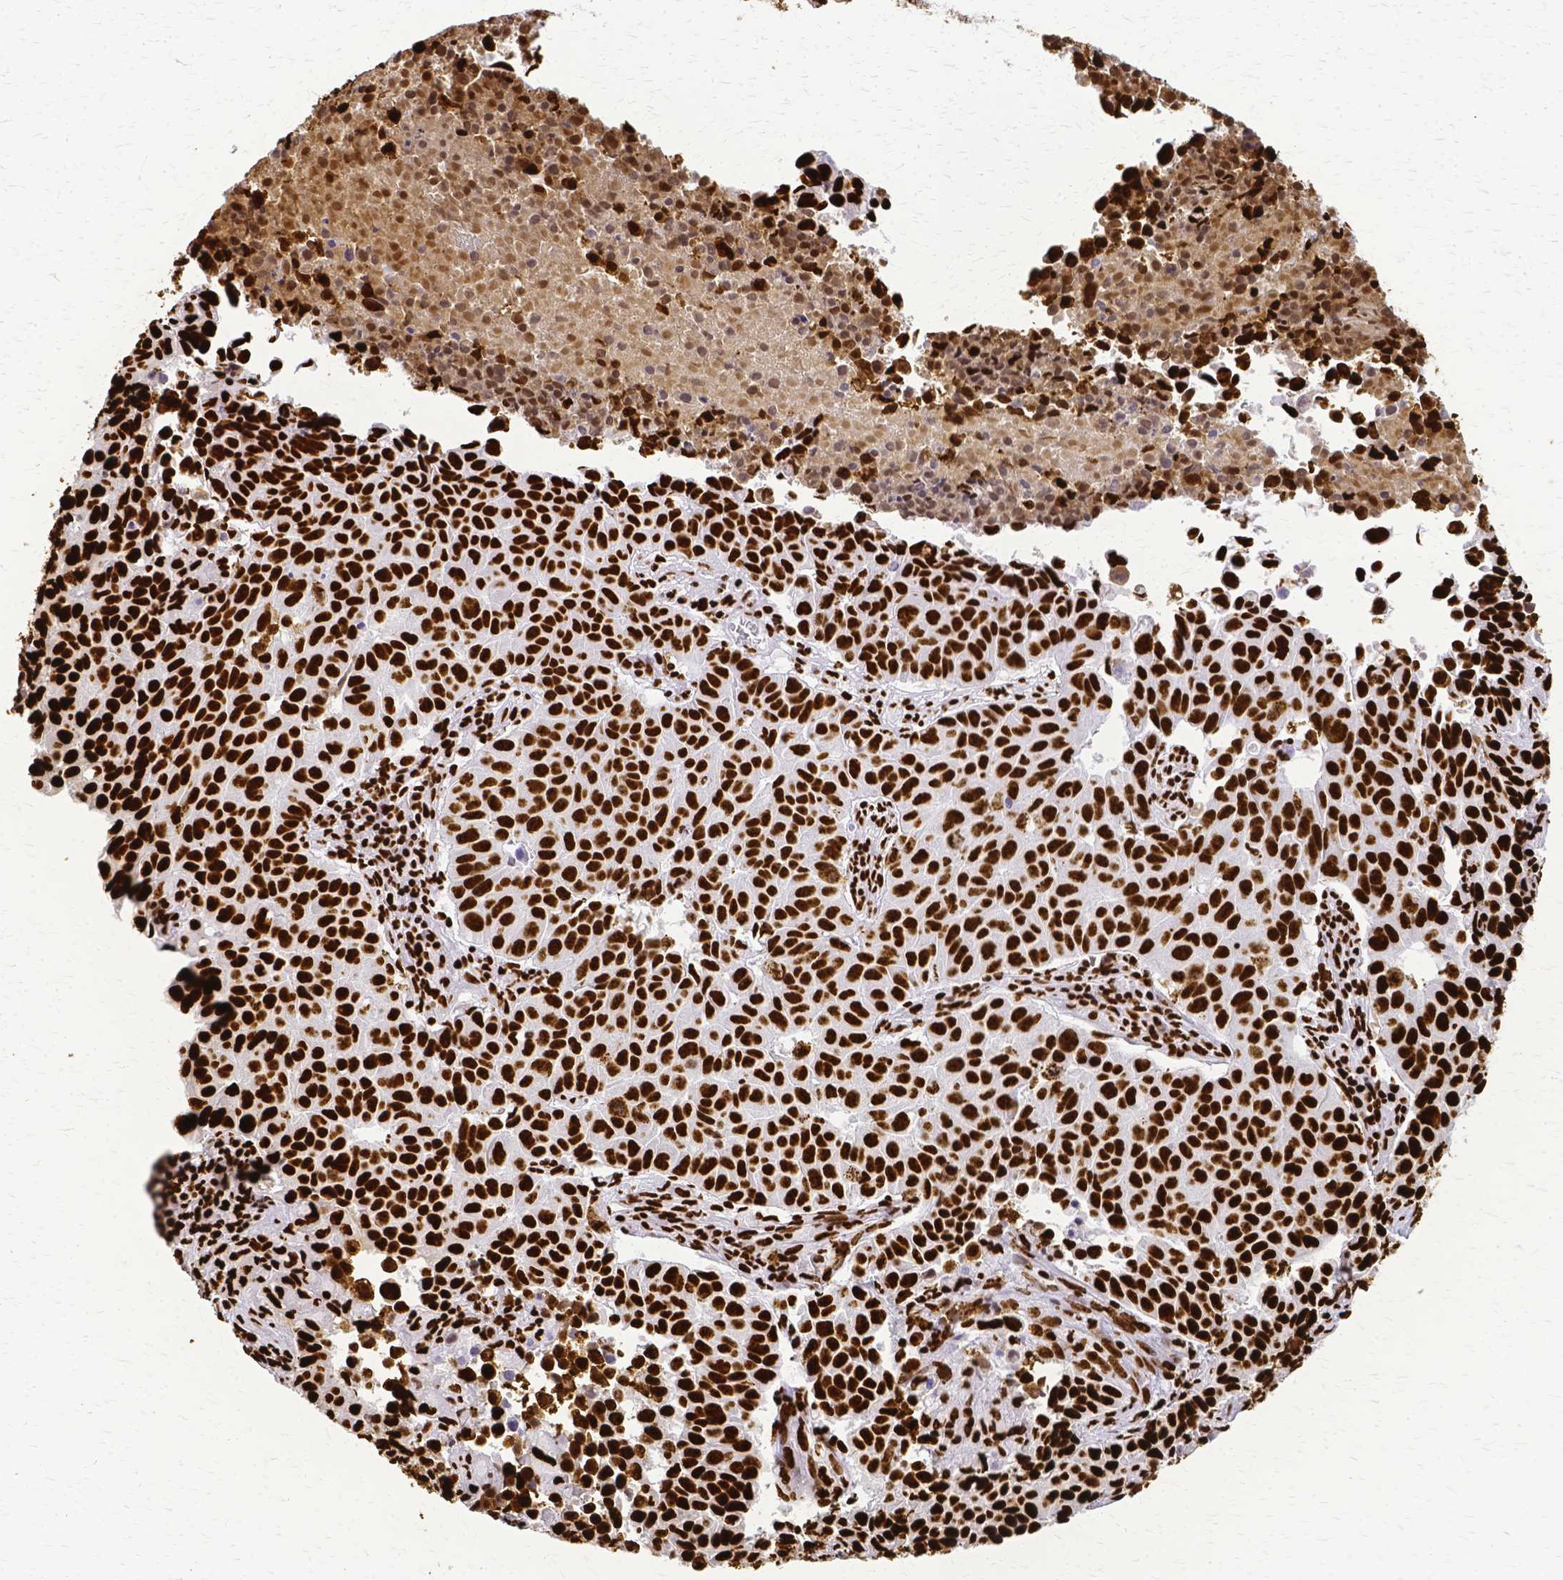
{"staining": {"intensity": "strong", "quantity": ">75%", "location": "nuclear"}, "tissue": "lung cancer", "cell_type": "Tumor cells", "image_type": "cancer", "snomed": [{"axis": "morphology", "description": "Adenocarcinoma, NOS"}, {"axis": "topography", "description": "Lung"}], "caption": "DAB (3,3'-diaminobenzidine) immunohistochemical staining of human adenocarcinoma (lung) shows strong nuclear protein positivity in approximately >75% of tumor cells.", "gene": "SFPQ", "patient": {"sex": "female", "age": 50}}